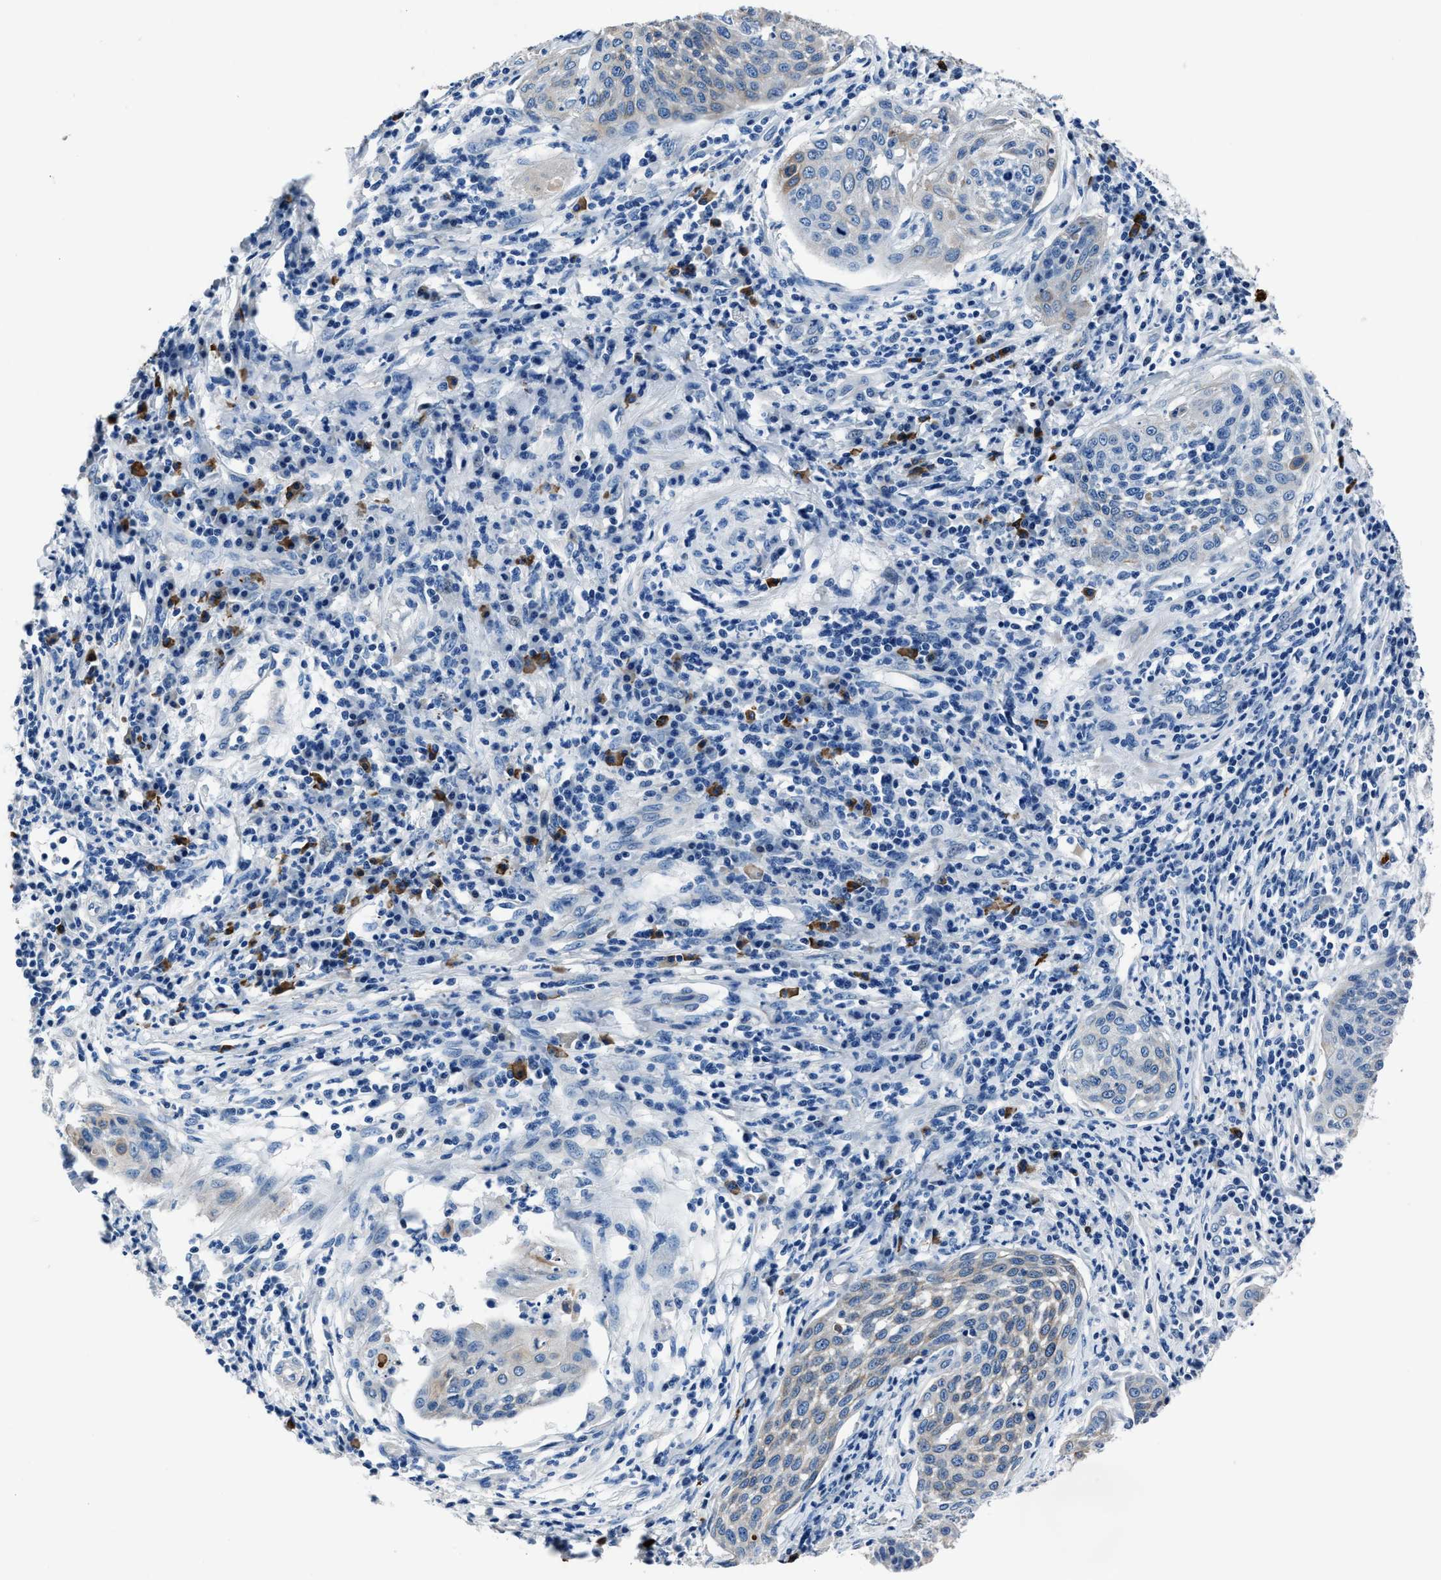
{"staining": {"intensity": "weak", "quantity": "<25%", "location": "cytoplasmic/membranous"}, "tissue": "cervical cancer", "cell_type": "Tumor cells", "image_type": "cancer", "snomed": [{"axis": "morphology", "description": "Squamous cell carcinoma, NOS"}, {"axis": "topography", "description": "Cervix"}], "caption": "A high-resolution image shows IHC staining of squamous cell carcinoma (cervical), which displays no significant positivity in tumor cells. Brightfield microscopy of immunohistochemistry (IHC) stained with DAB (brown) and hematoxylin (blue), captured at high magnification.", "gene": "NACAD", "patient": {"sex": "female", "age": 34}}